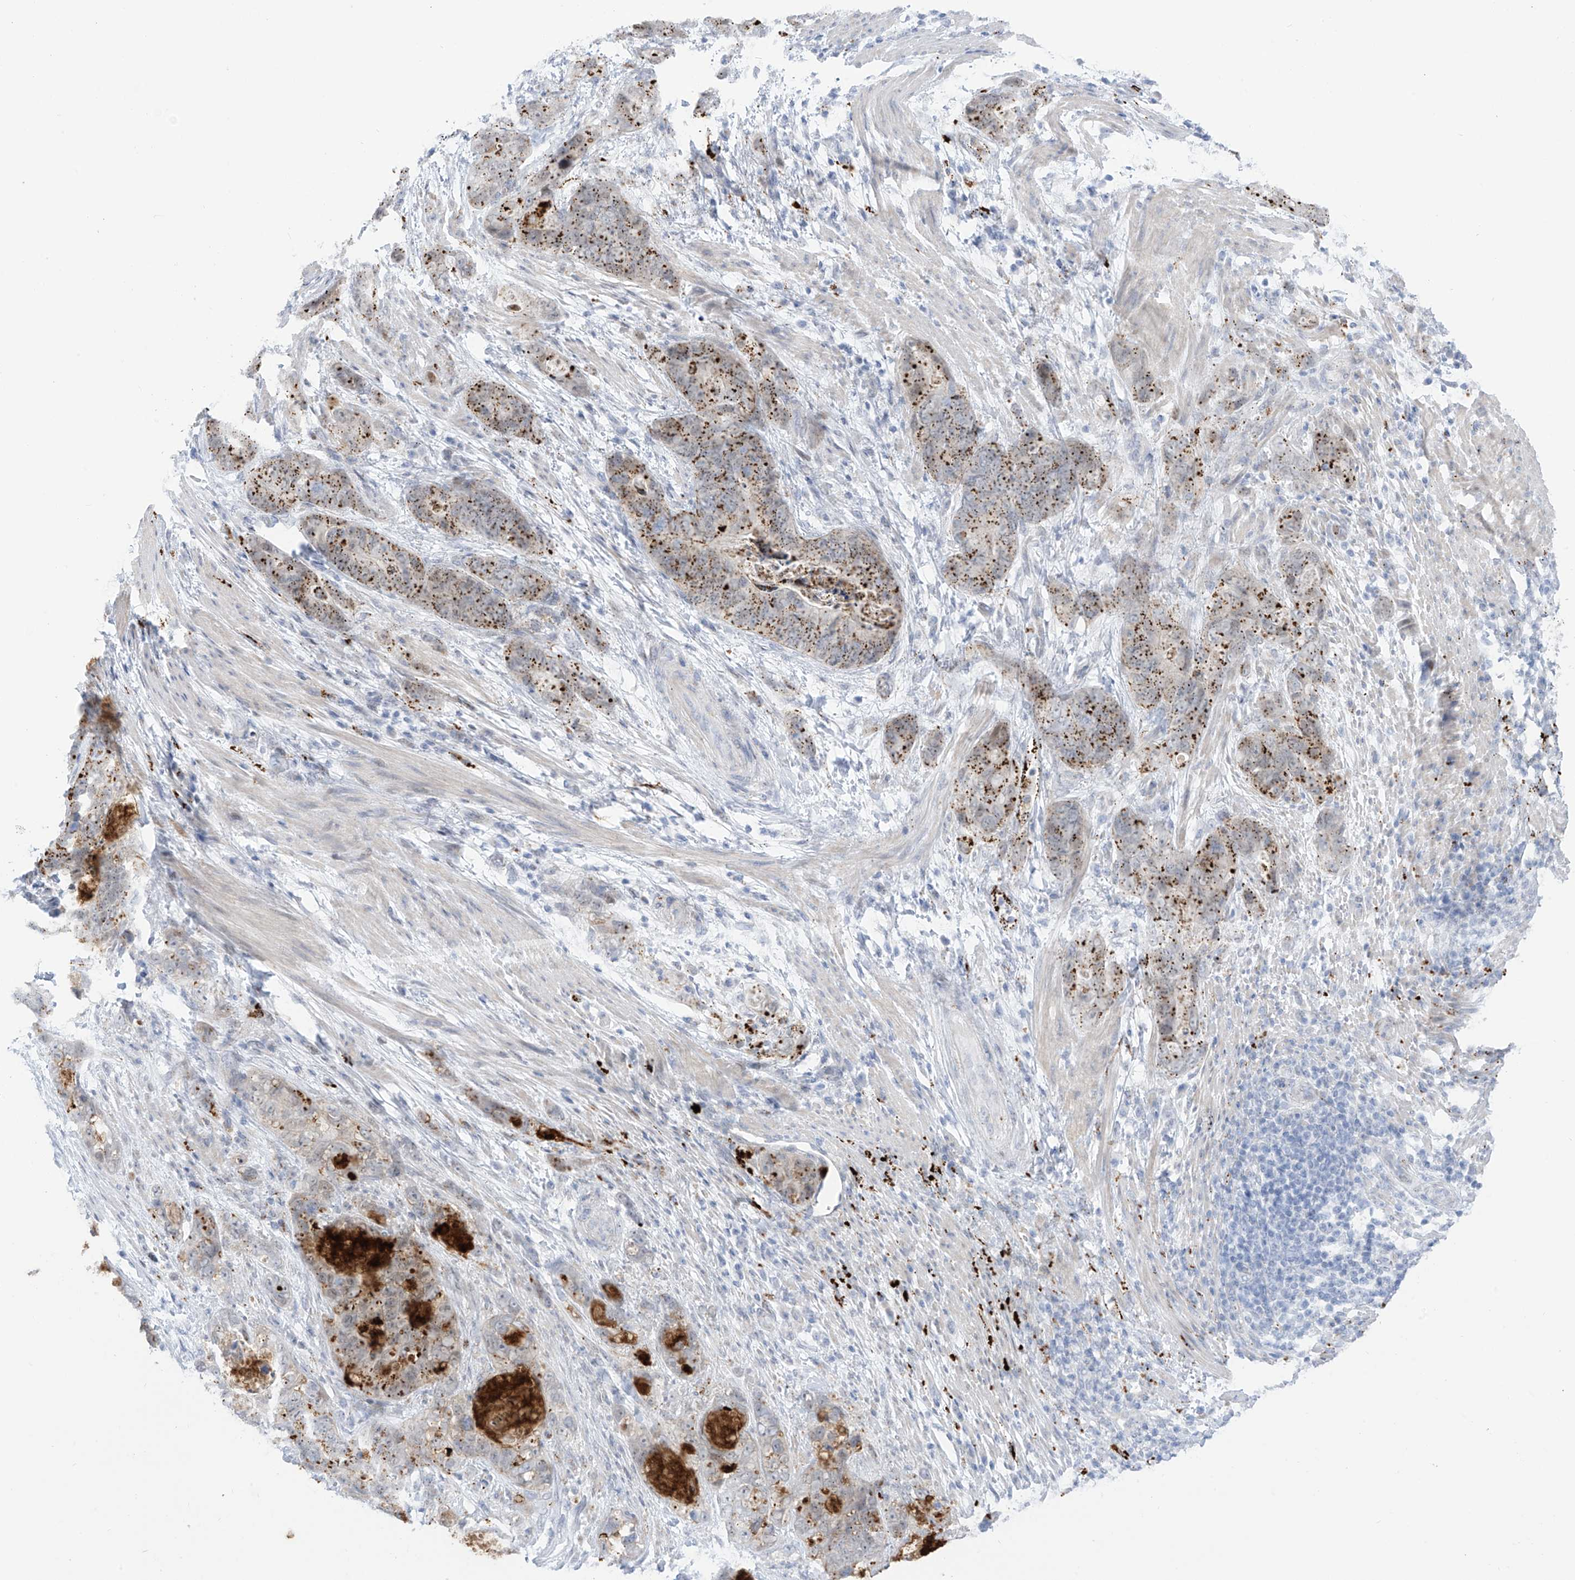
{"staining": {"intensity": "moderate", "quantity": ">75%", "location": "cytoplasmic/membranous"}, "tissue": "stomach cancer", "cell_type": "Tumor cells", "image_type": "cancer", "snomed": [{"axis": "morphology", "description": "Adenocarcinoma, NOS"}, {"axis": "topography", "description": "Stomach"}], "caption": "A medium amount of moderate cytoplasmic/membranous expression is appreciated in approximately >75% of tumor cells in stomach adenocarcinoma tissue. The protein is shown in brown color, while the nuclei are stained blue.", "gene": "PSPH", "patient": {"sex": "female", "age": 89}}